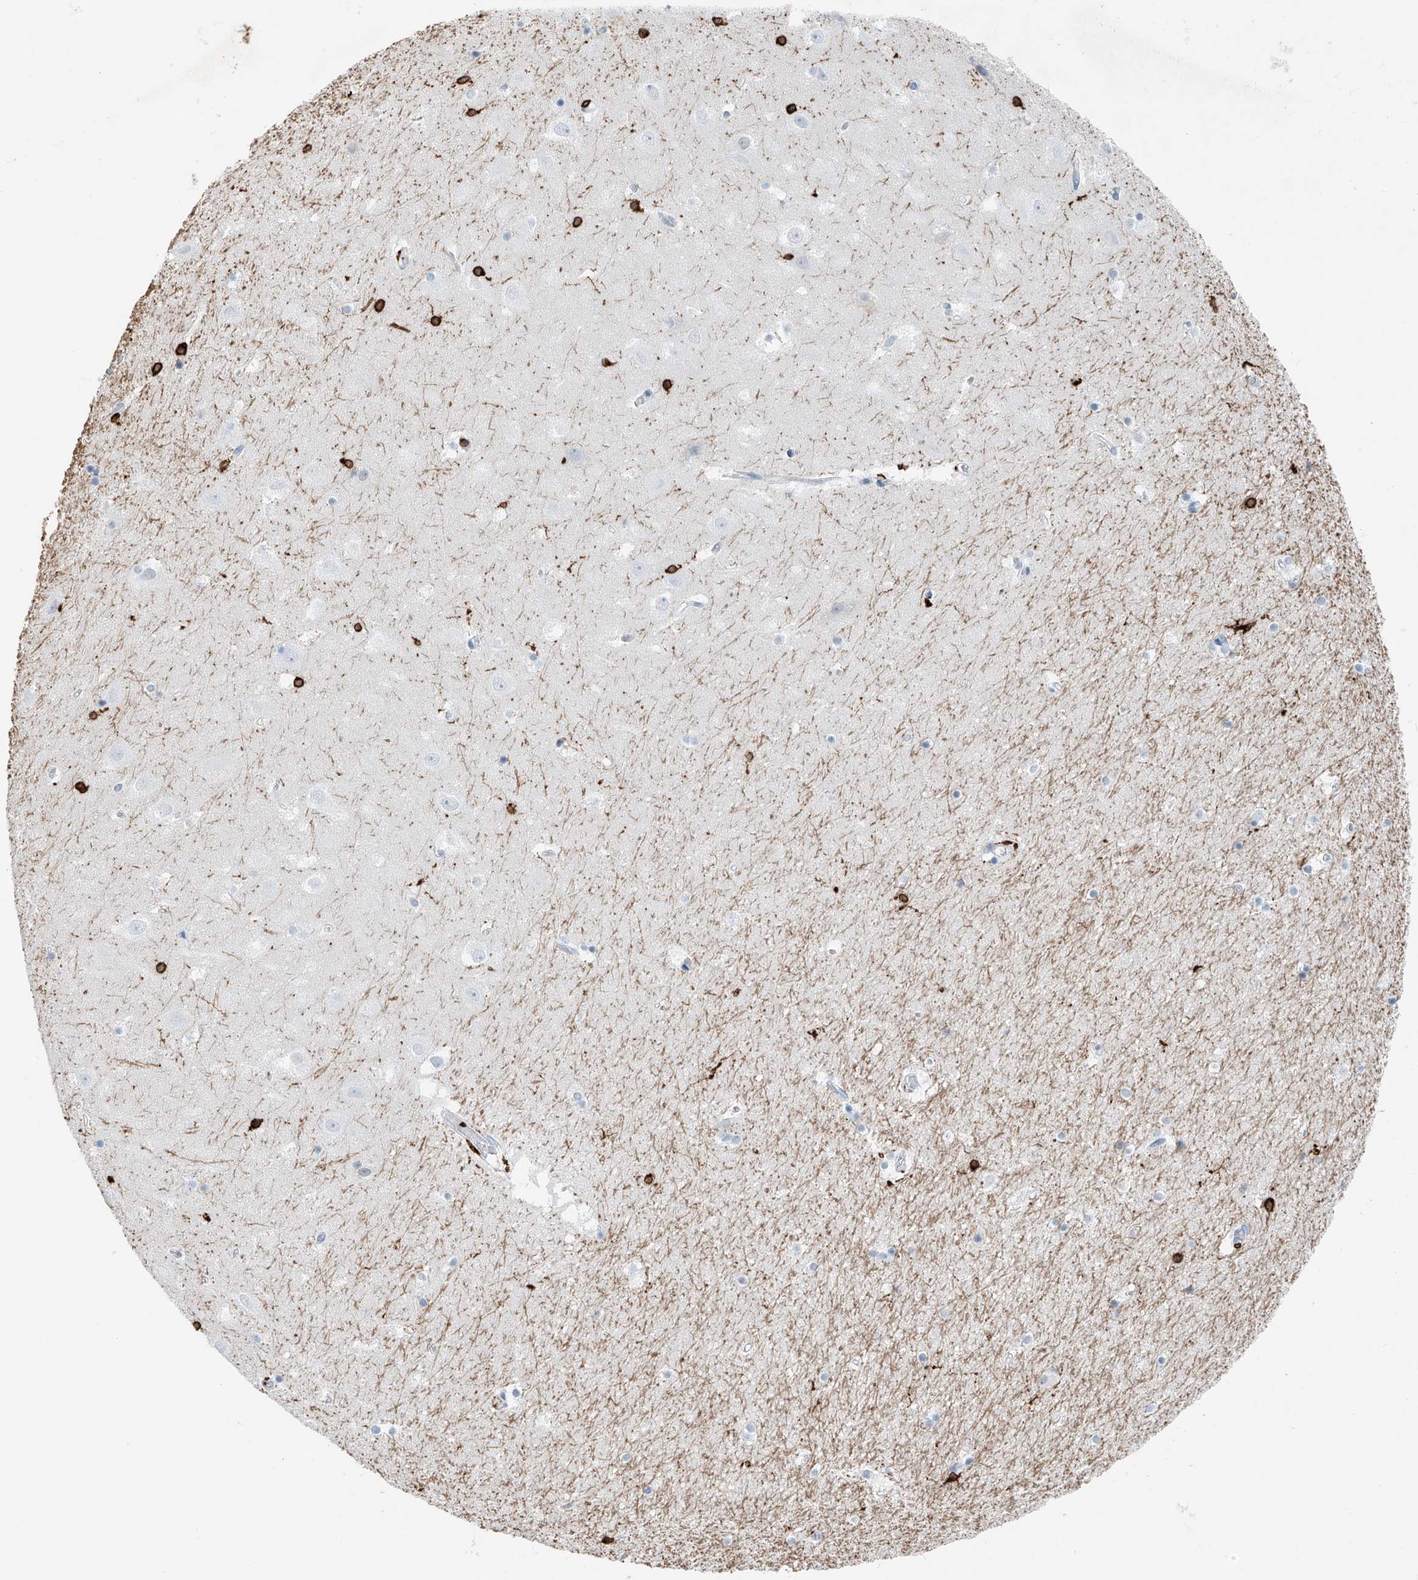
{"staining": {"intensity": "strong", "quantity": "<25%", "location": "cytoplasmic/membranous"}, "tissue": "hippocampus", "cell_type": "Glial cells", "image_type": "normal", "snomed": [{"axis": "morphology", "description": "Normal tissue, NOS"}, {"axis": "topography", "description": "Hippocampus"}], "caption": "Benign hippocampus reveals strong cytoplasmic/membranous staining in about <25% of glial cells.", "gene": "TBXAS1", "patient": {"sex": "female", "age": 52}}